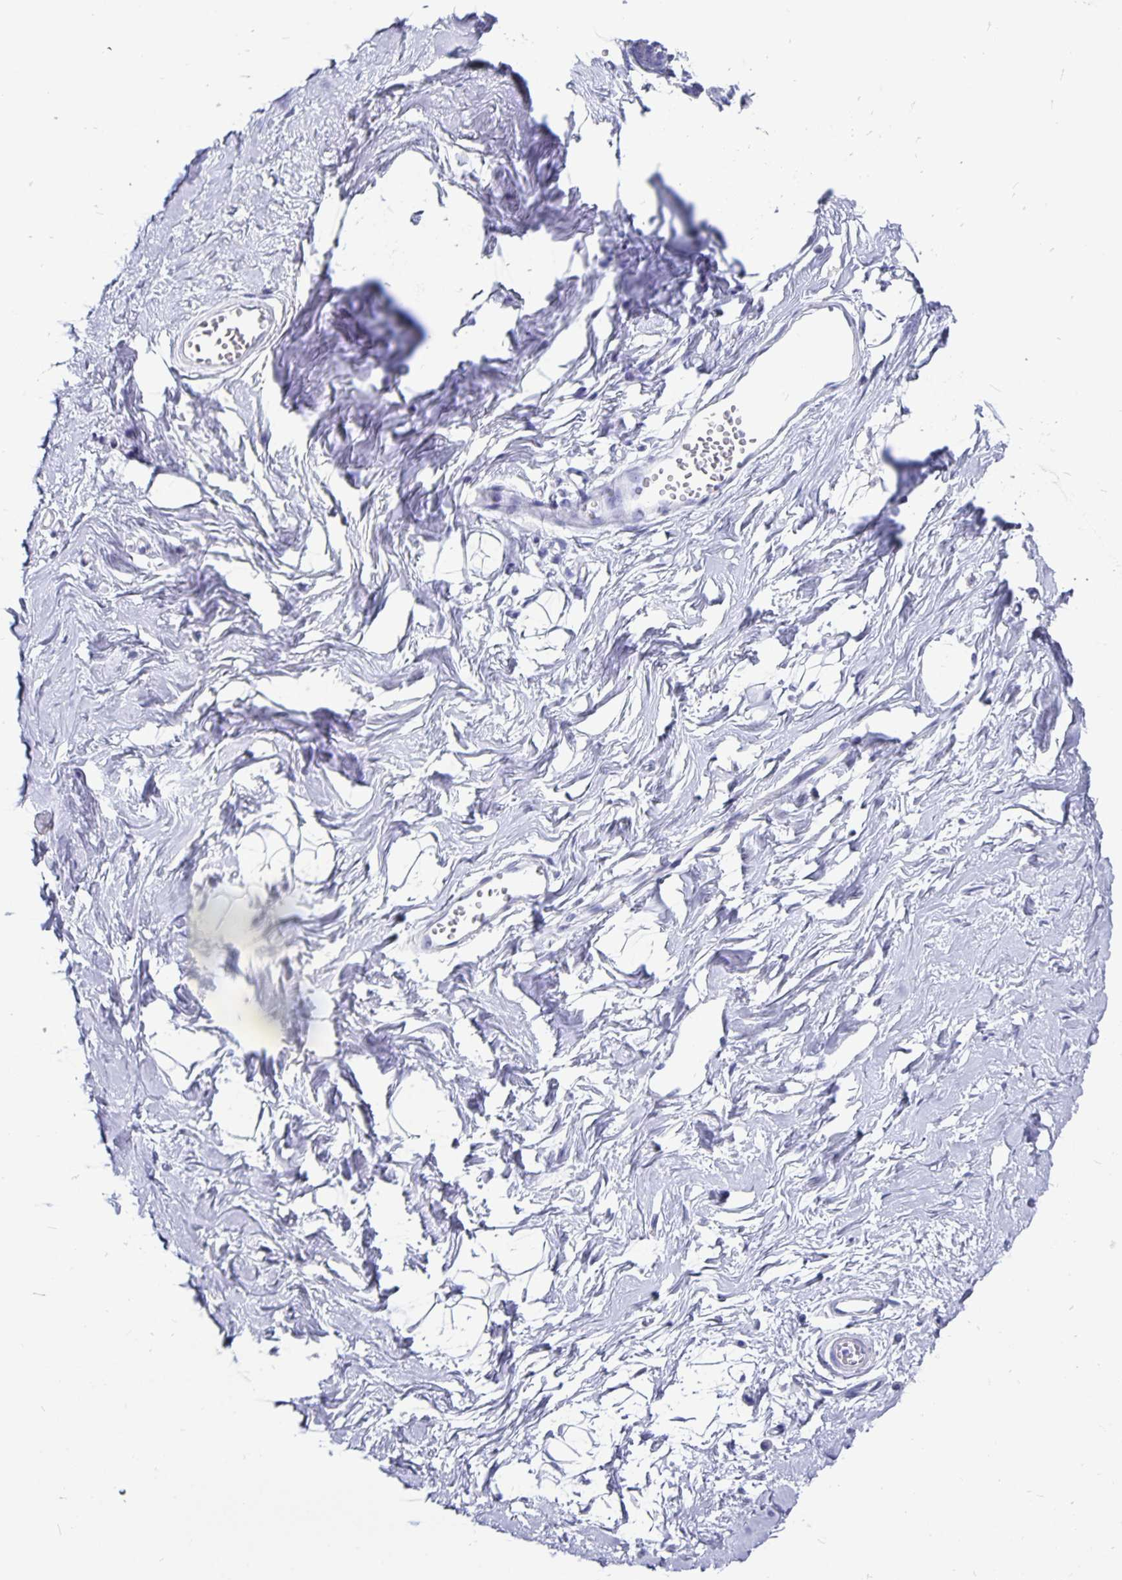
{"staining": {"intensity": "negative", "quantity": "none", "location": "none"}, "tissue": "breast", "cell_type": "Adipocytes", "image_type": "normal", "snomed": [{"axis": "morphology", "description": "Normal tissue, NOS"}, {"axis": "topography", "description": "Breast"}], "caption": "This photomicrograph is of normal breast stained with immunohistochemistry (IHC) to label a protein in brown with the nuclei are counter-stained blue. There is no staining in adipocytes.", "gene": "ODF3B", "patient": {"sex": "female", "age": 45}}